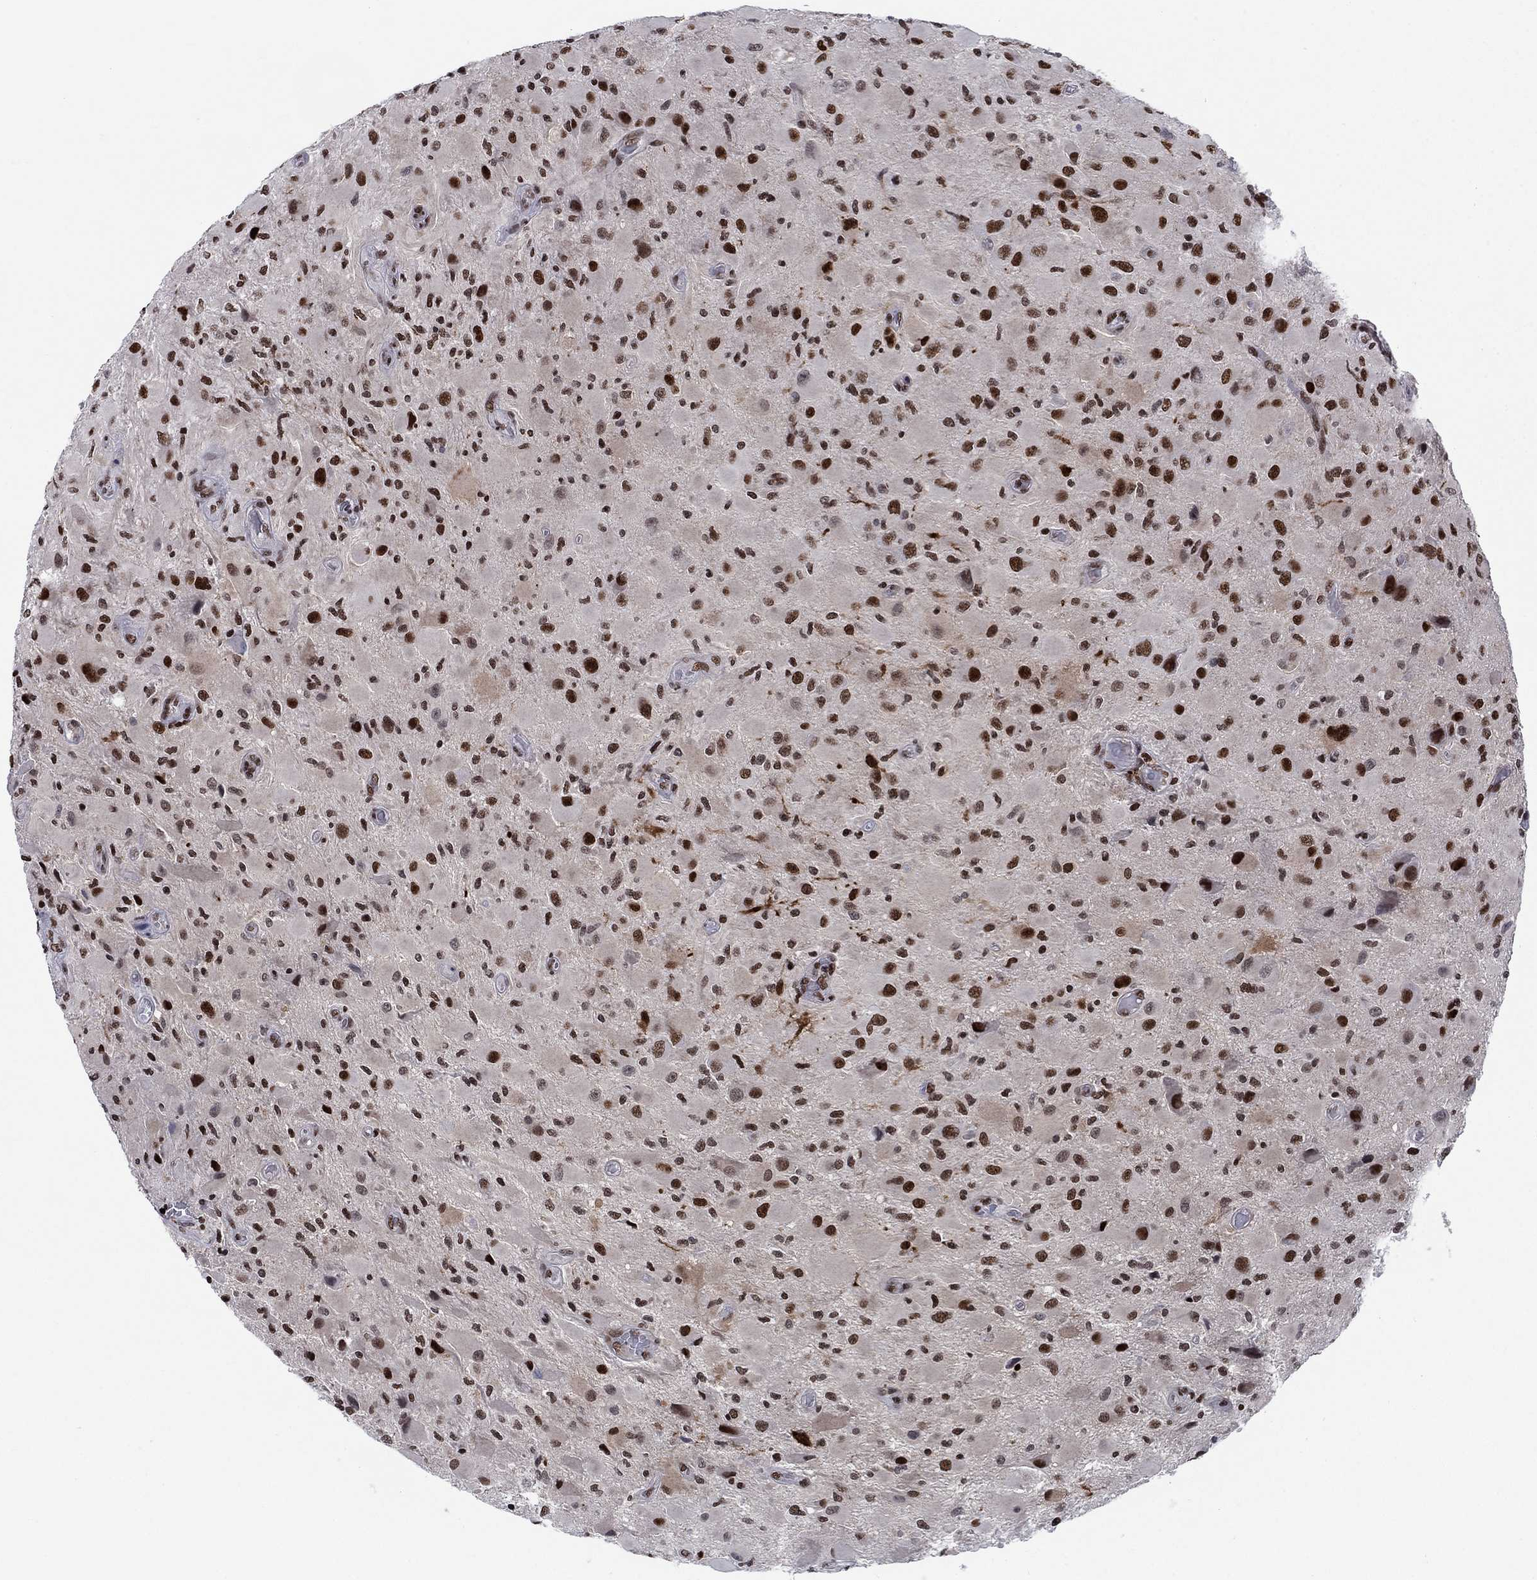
{"staining": {"intensity": "strong", "quantity": ">75%", "location": "nuclear"}, "tissue": "glioma", "cell_type": "Tumor cells", "image_type": "cancer", "snomed": [{"axis": "morphology", "description": "Glioma, malignant, High grade"}, {"axis": "topography", "description": "Cerebral cortex"}], "caption": "Protein analysis of glioma tissue demonstrates strong nuclear staining in approximately >75% of tumor cells.", "gene": "RPRD1B", "patient": {"sex": "male", "age": 35}}